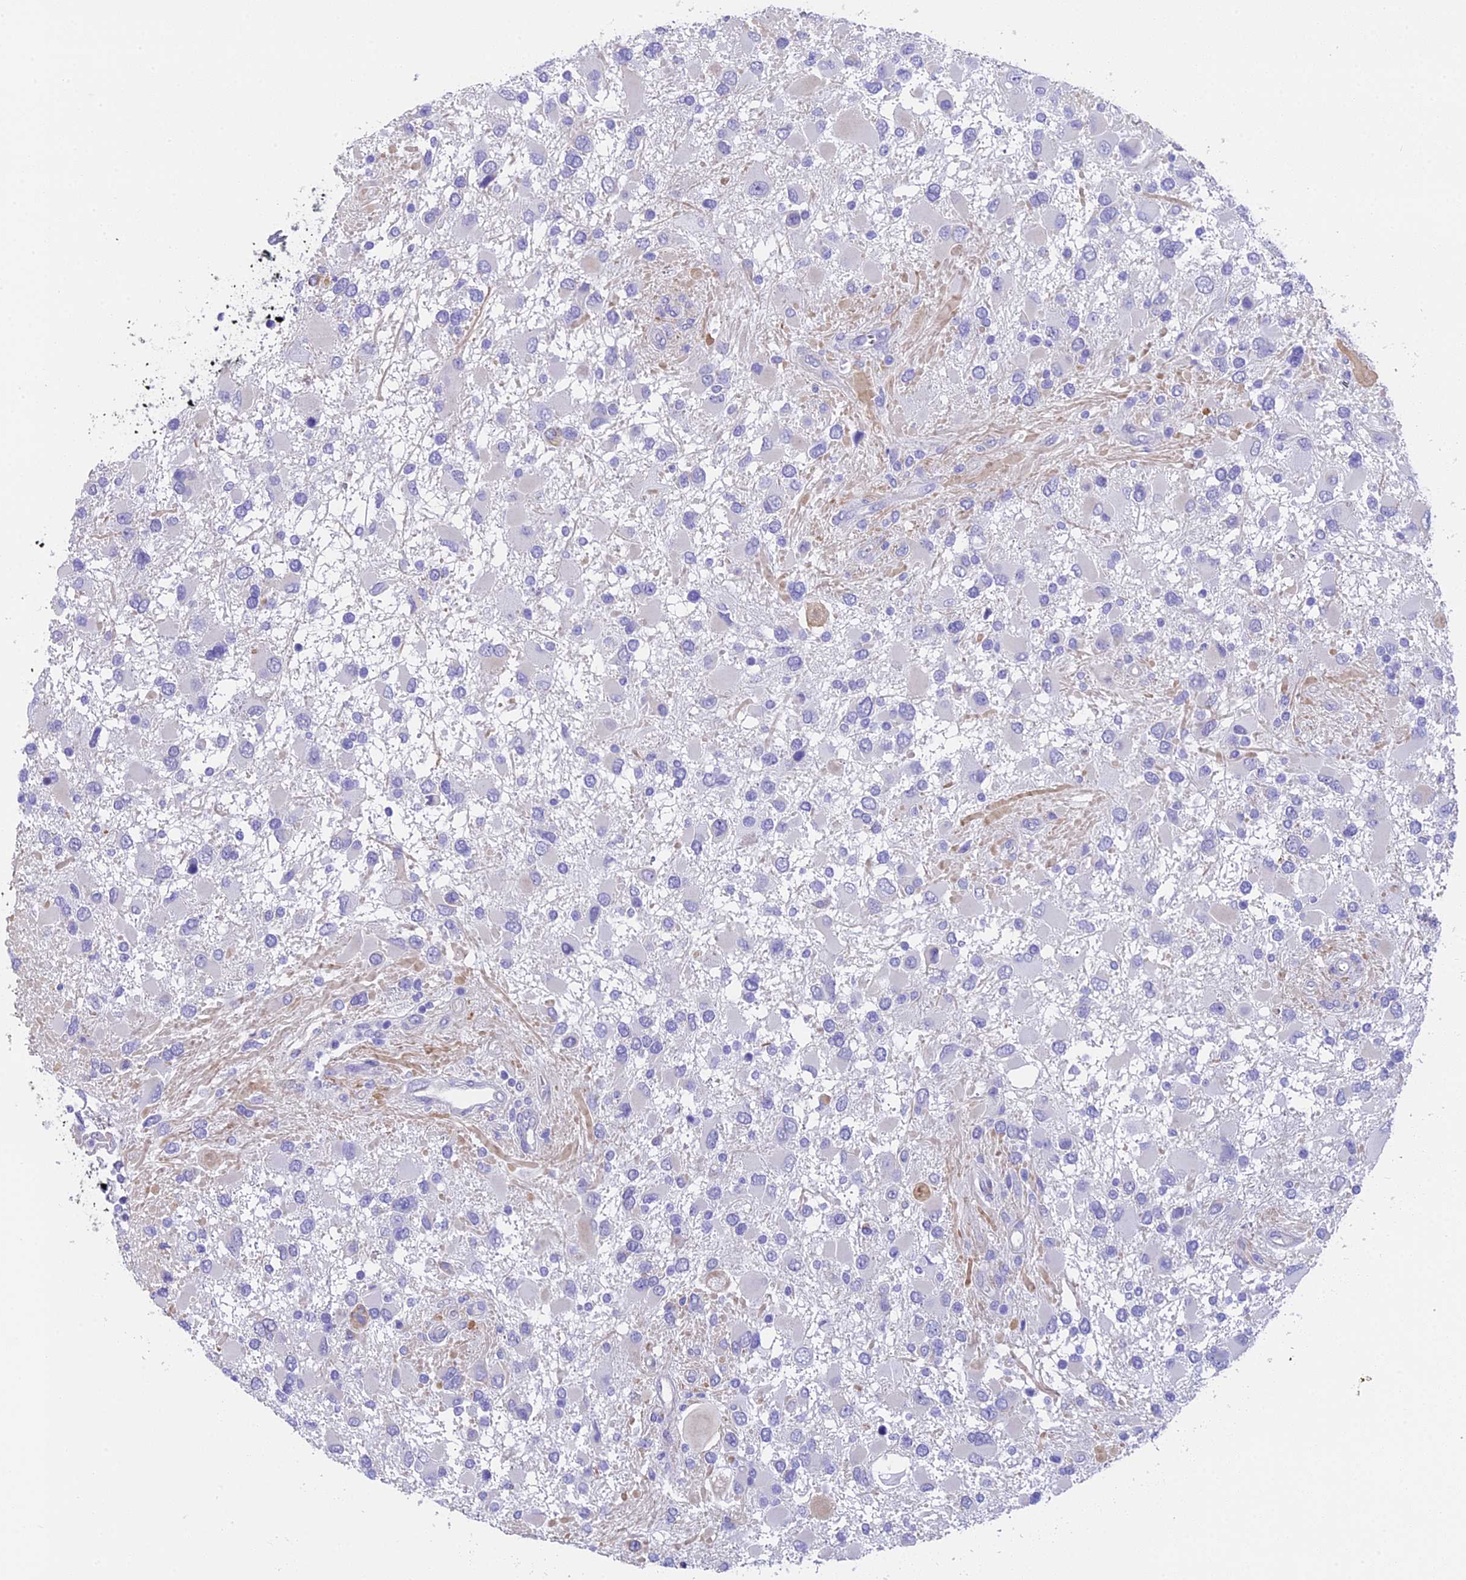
{"staining": {"intensity": "negative", "quantity": "none", "location": "none"}, "tissue": "glioma", "cell_type": "Tumor cells", "image_type": "cancer", "snomed": [{"axis": "morphology", "description": "Glioma, malignant, High grade"}, {"axis": "topography", "description": "Brain"}], "caption": "This is an immunohistochemistry (IHC) image of glioma. There is no staining in tumor cells.", "gene": "TACSTD2", "patient": {"sex": "male", "age": 53}}